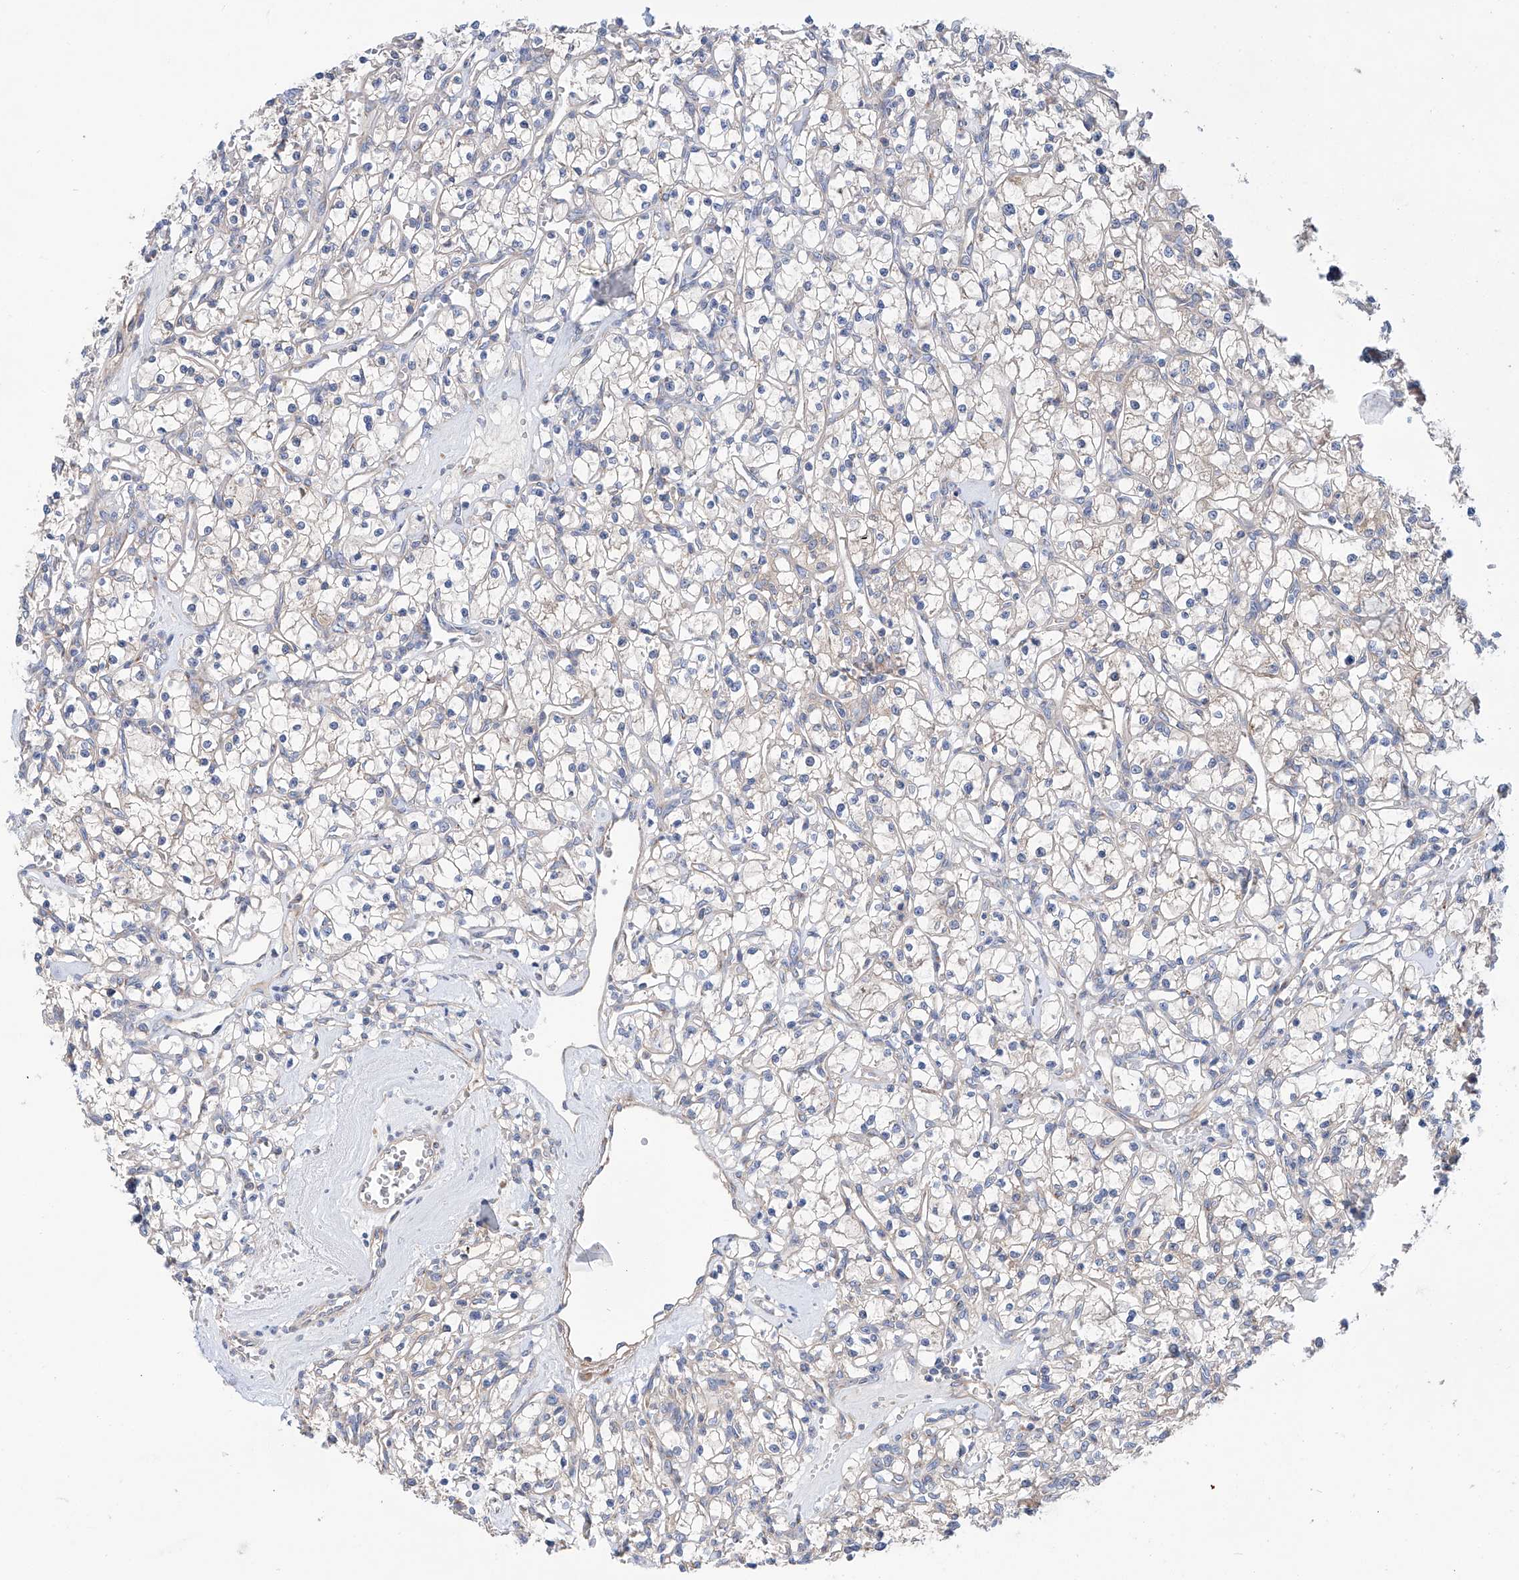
{"staining": {"intensity": "negative", "quantity": "none", "location": "none"}, "tissue": "renal cancer", "cell_type": "Tumor cells", "image_type": "cancer", "snomed": [{"axis": "morphology", "description": "Adenocarcinoma, NOS"}, {"axis": "topography", "description": "Kidney"}], "caption": "High power microscopy photomicrograph of an immunohistochemistry (IHC) image of renal adenocarcinoma, revealing no significant staining in tumor cells.", "gene": "SLC22A7", "patient": {"sex": "female", "age": 59}}